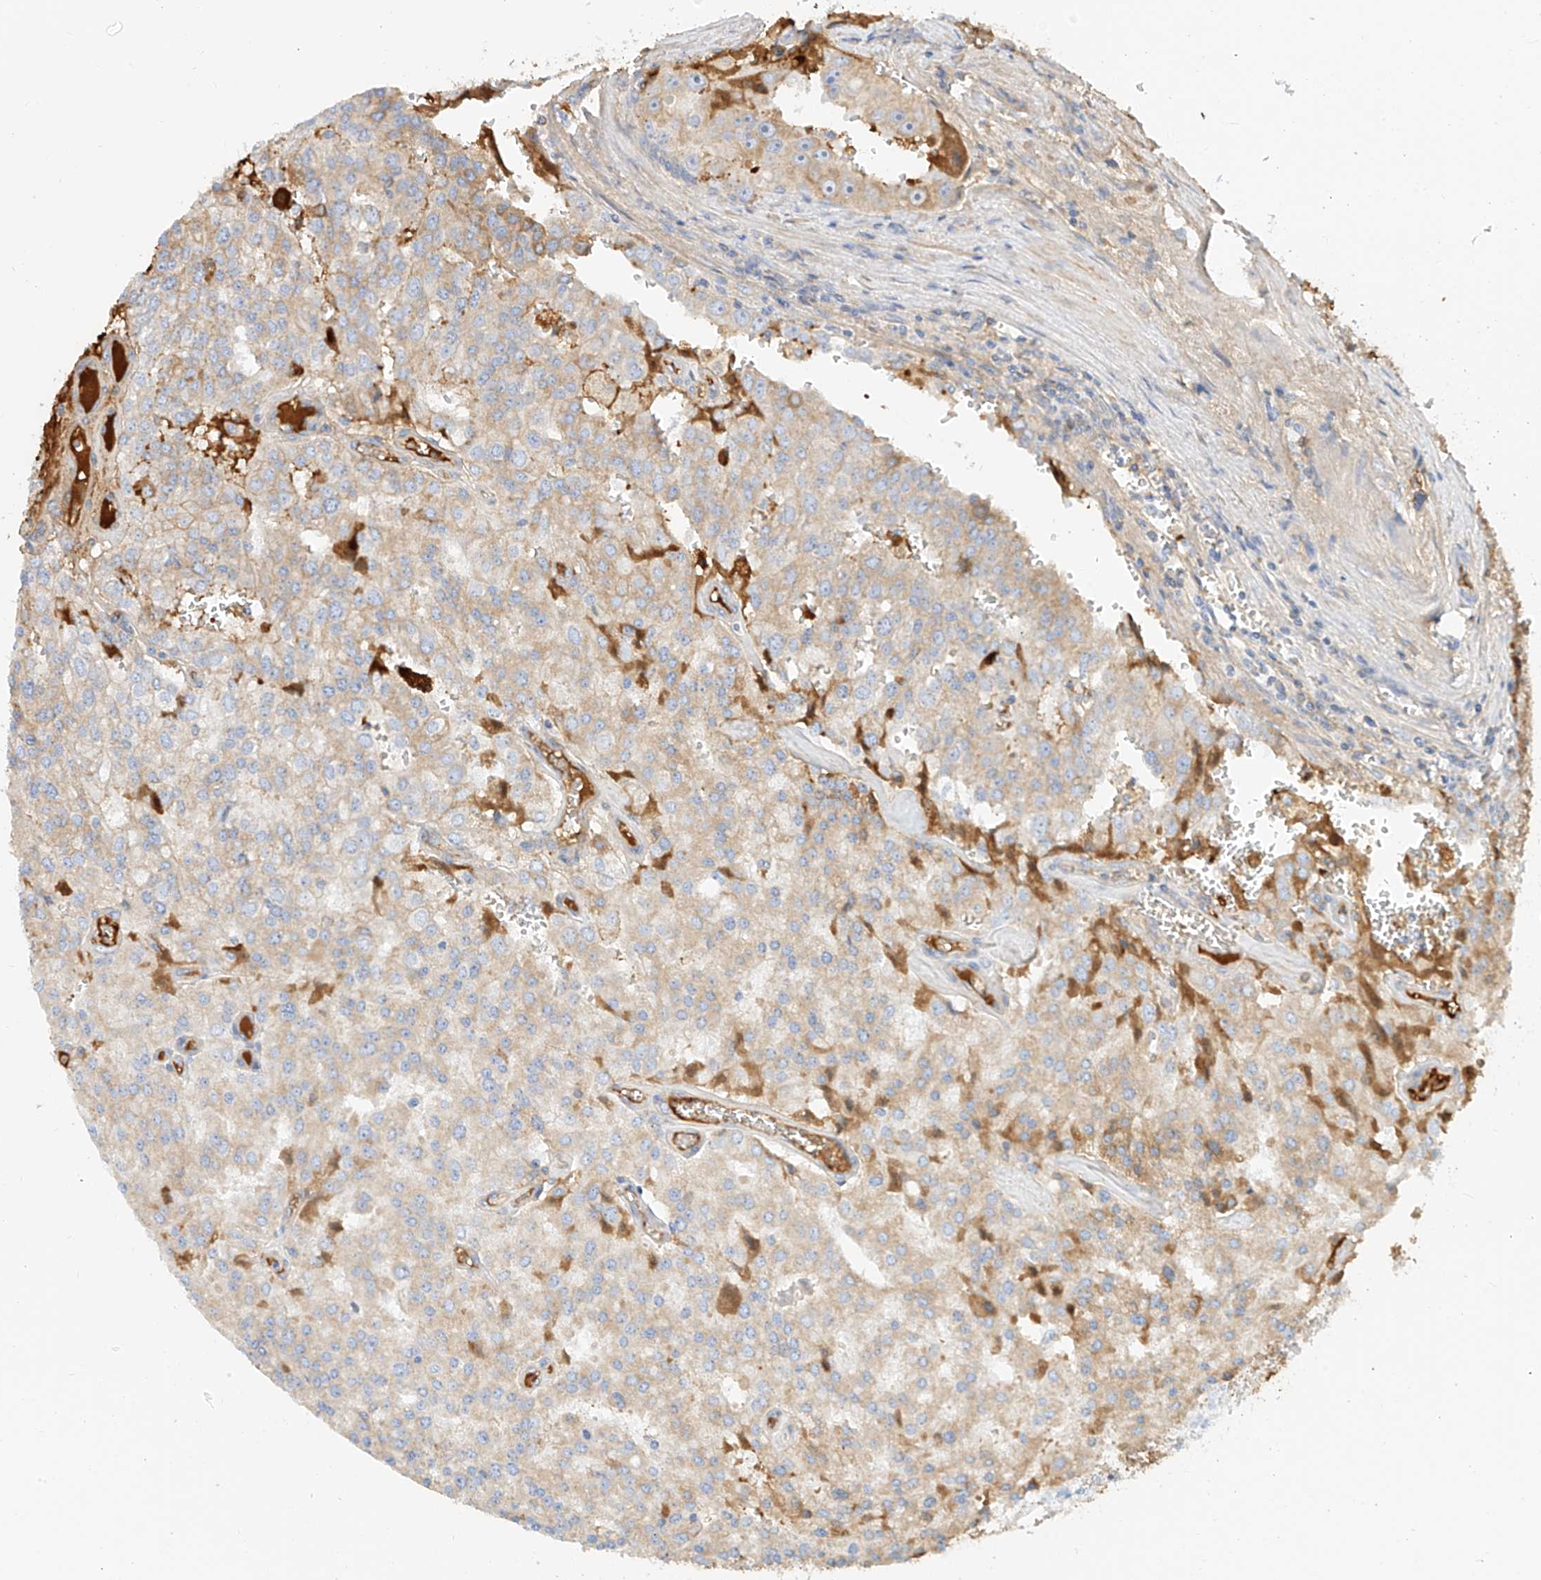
{"staining": {"intensity": "weak", "quantity": "25%-75%", "location": "cytoplasmic/membranous"}, "tissue": "prostate cancer", "cell_type": "Tumor cells", "image_type": "cancer", "snomed": [{"axis": "morphology", "description": "Adenocarcinoma, High grade"}, {"axis": "topography", "description": "Prostate"}], "caption": "An image of human prostate cancer (adenocarcinoma (high-grade)) stained for a protein exhibits weak cytoplasmic/membranous brown staining in tumor cells.", "gene": "OCSTAMP", "patient": {"sex": "male", "age": 68}}